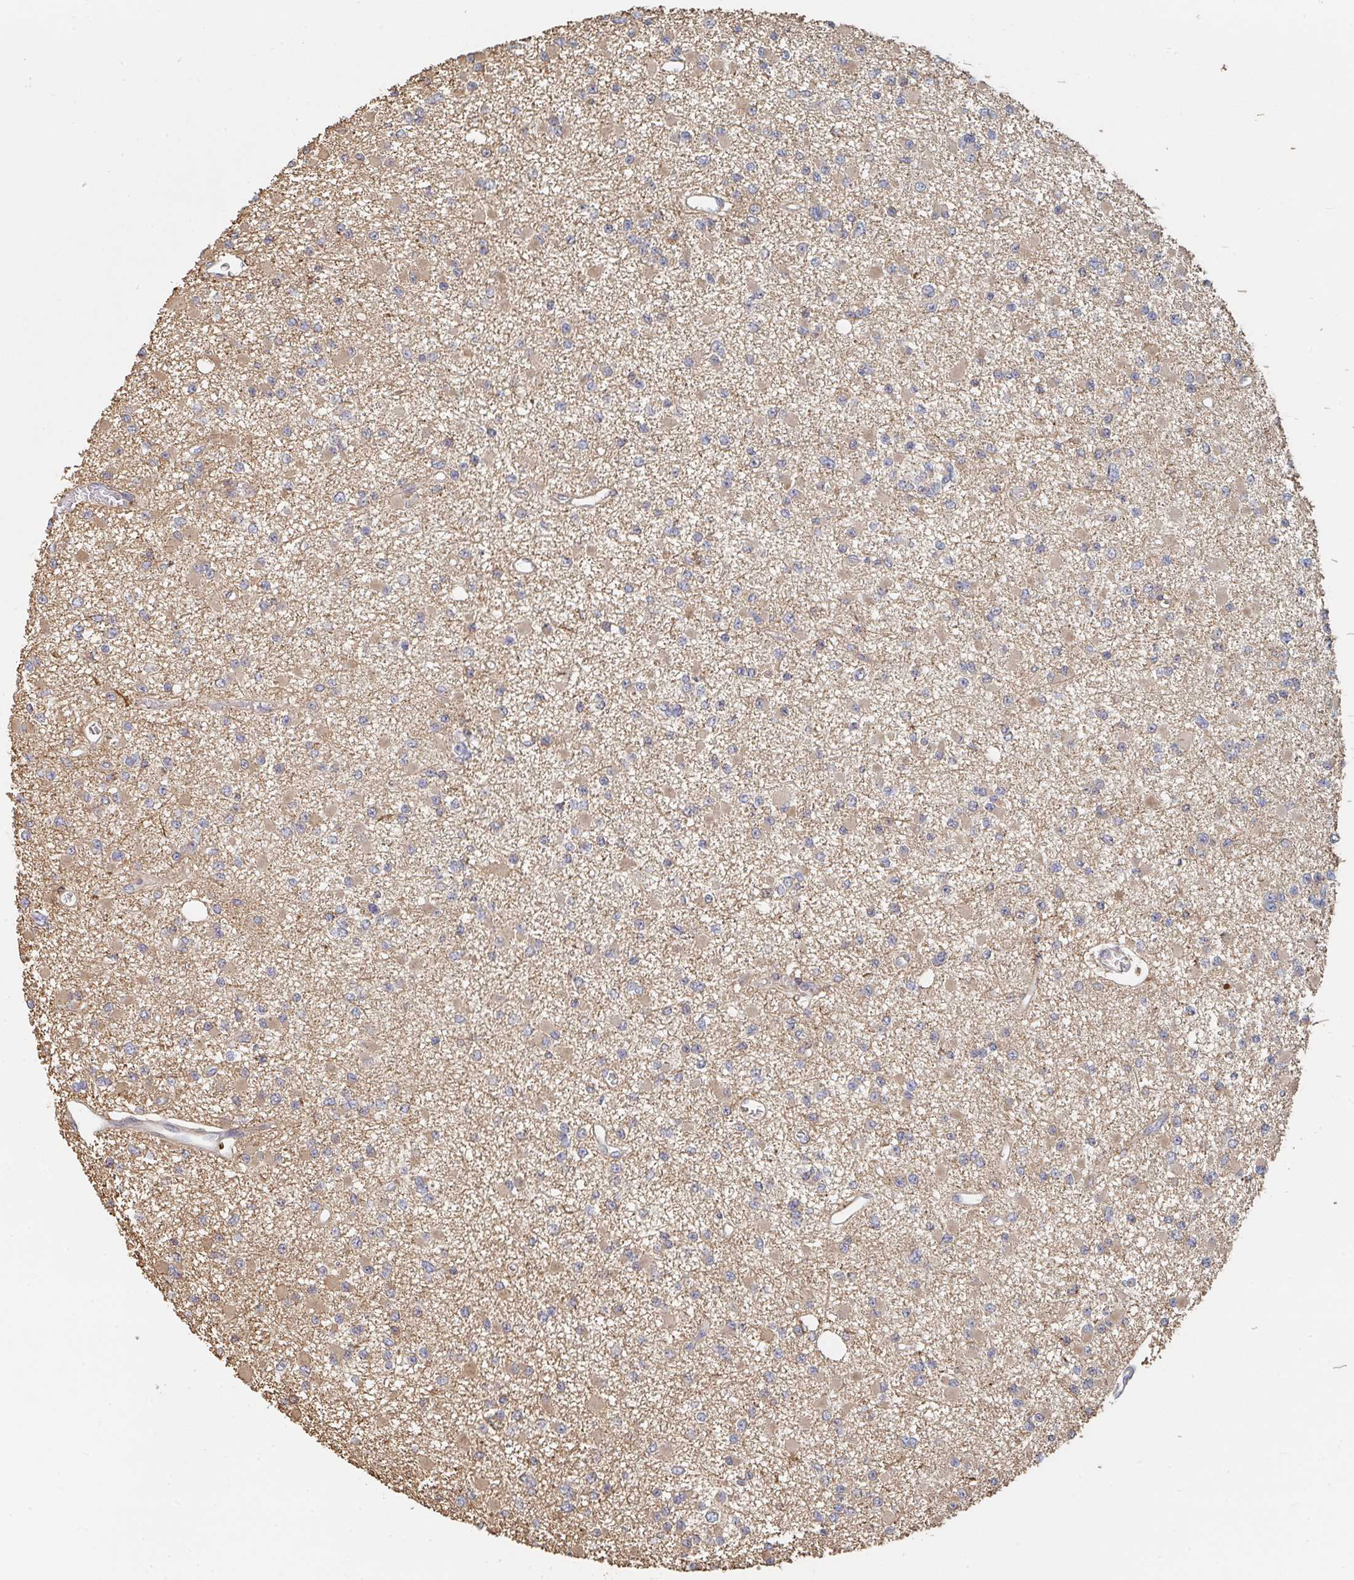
{"staining": {"intensity": "weak", "quantity": ">75%", "location": "cytoplasmic/membranous"}, "tissue": "glioma", "cell_type": "Tumor cells", "image_type": "cancer", "snomed": [{"axis": "morphology", "description": "Glioma, malignant, Low grade"}, {"axis": "topography", "description": "Brain"}], "caption": "Immunohistochemical staining of human malignant glioma (low-grade) demonstrates low levels of weak cytoplasmic/membranous protein positivity in approximately >75% of tumor cells. (Stains: DAB (3,3'-diaminobenzidine) in brown, nuclei in blue, Microscopy: brightfield microscopy at high magnification).", "gene": "PTEN", "patient": {"sex": "female", "age": 22}}